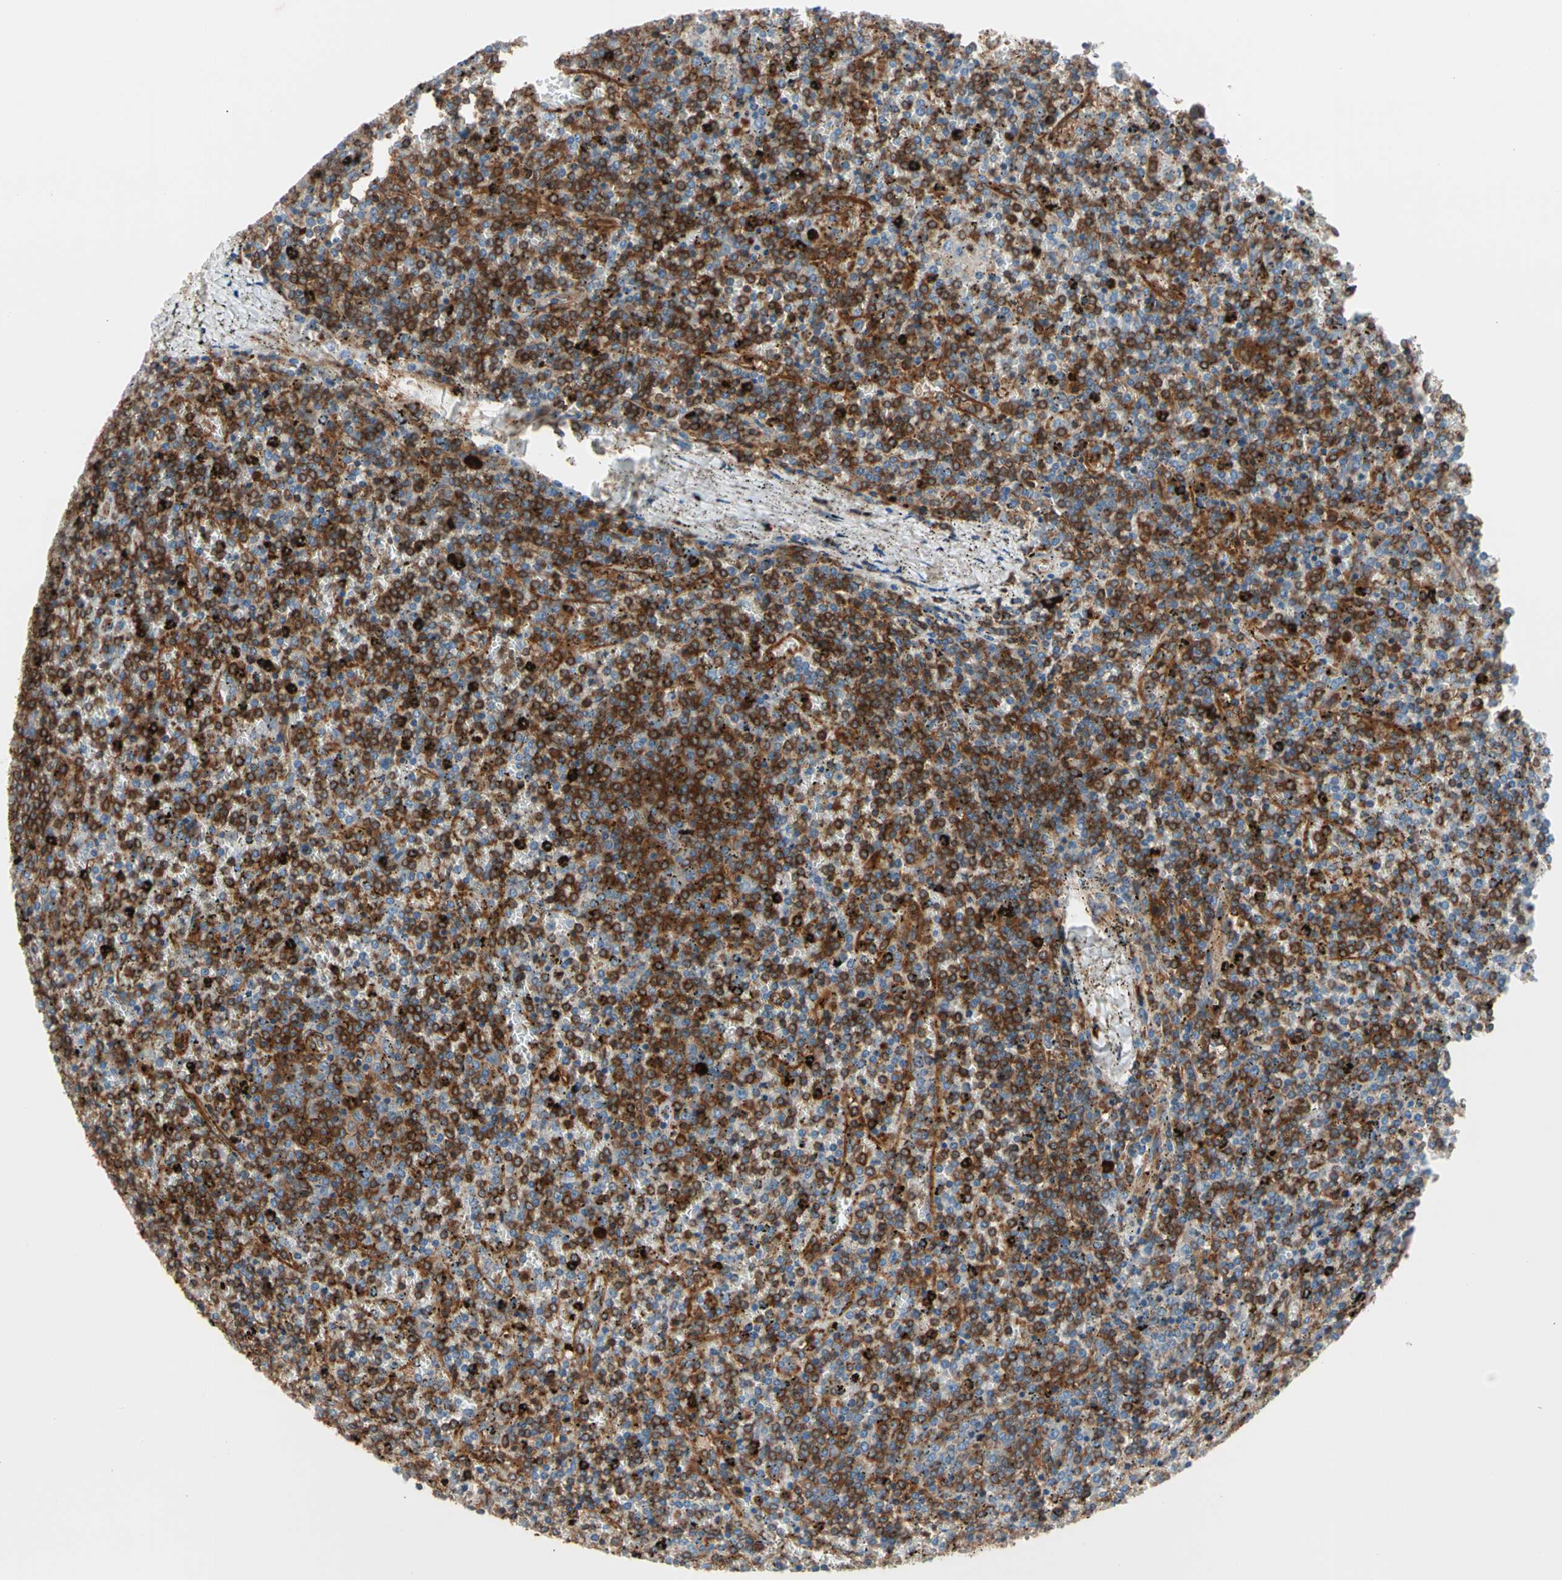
{"staining": {"intensity": "strong", "quantity": "<25%", "location": "cytoplasmic/membranous"}, "tissue": "lymphoma", "cell_type": "Tumor cells", "image_type": "cancer", "snomed": [{"axis": "morphology", "description": "Malignant lymphoma, non-Hodgkin's type, Low grade"}, {"axis": "topography", "description": "Spleen"}], "caption": "Brown immunohistochemical staining in lymphoma shows strong cytoplasmic/membranous staining in approximately <25% of tumor cells.", "gene": "ROCK1", "patient": {"sex": "female", "age": 77}}